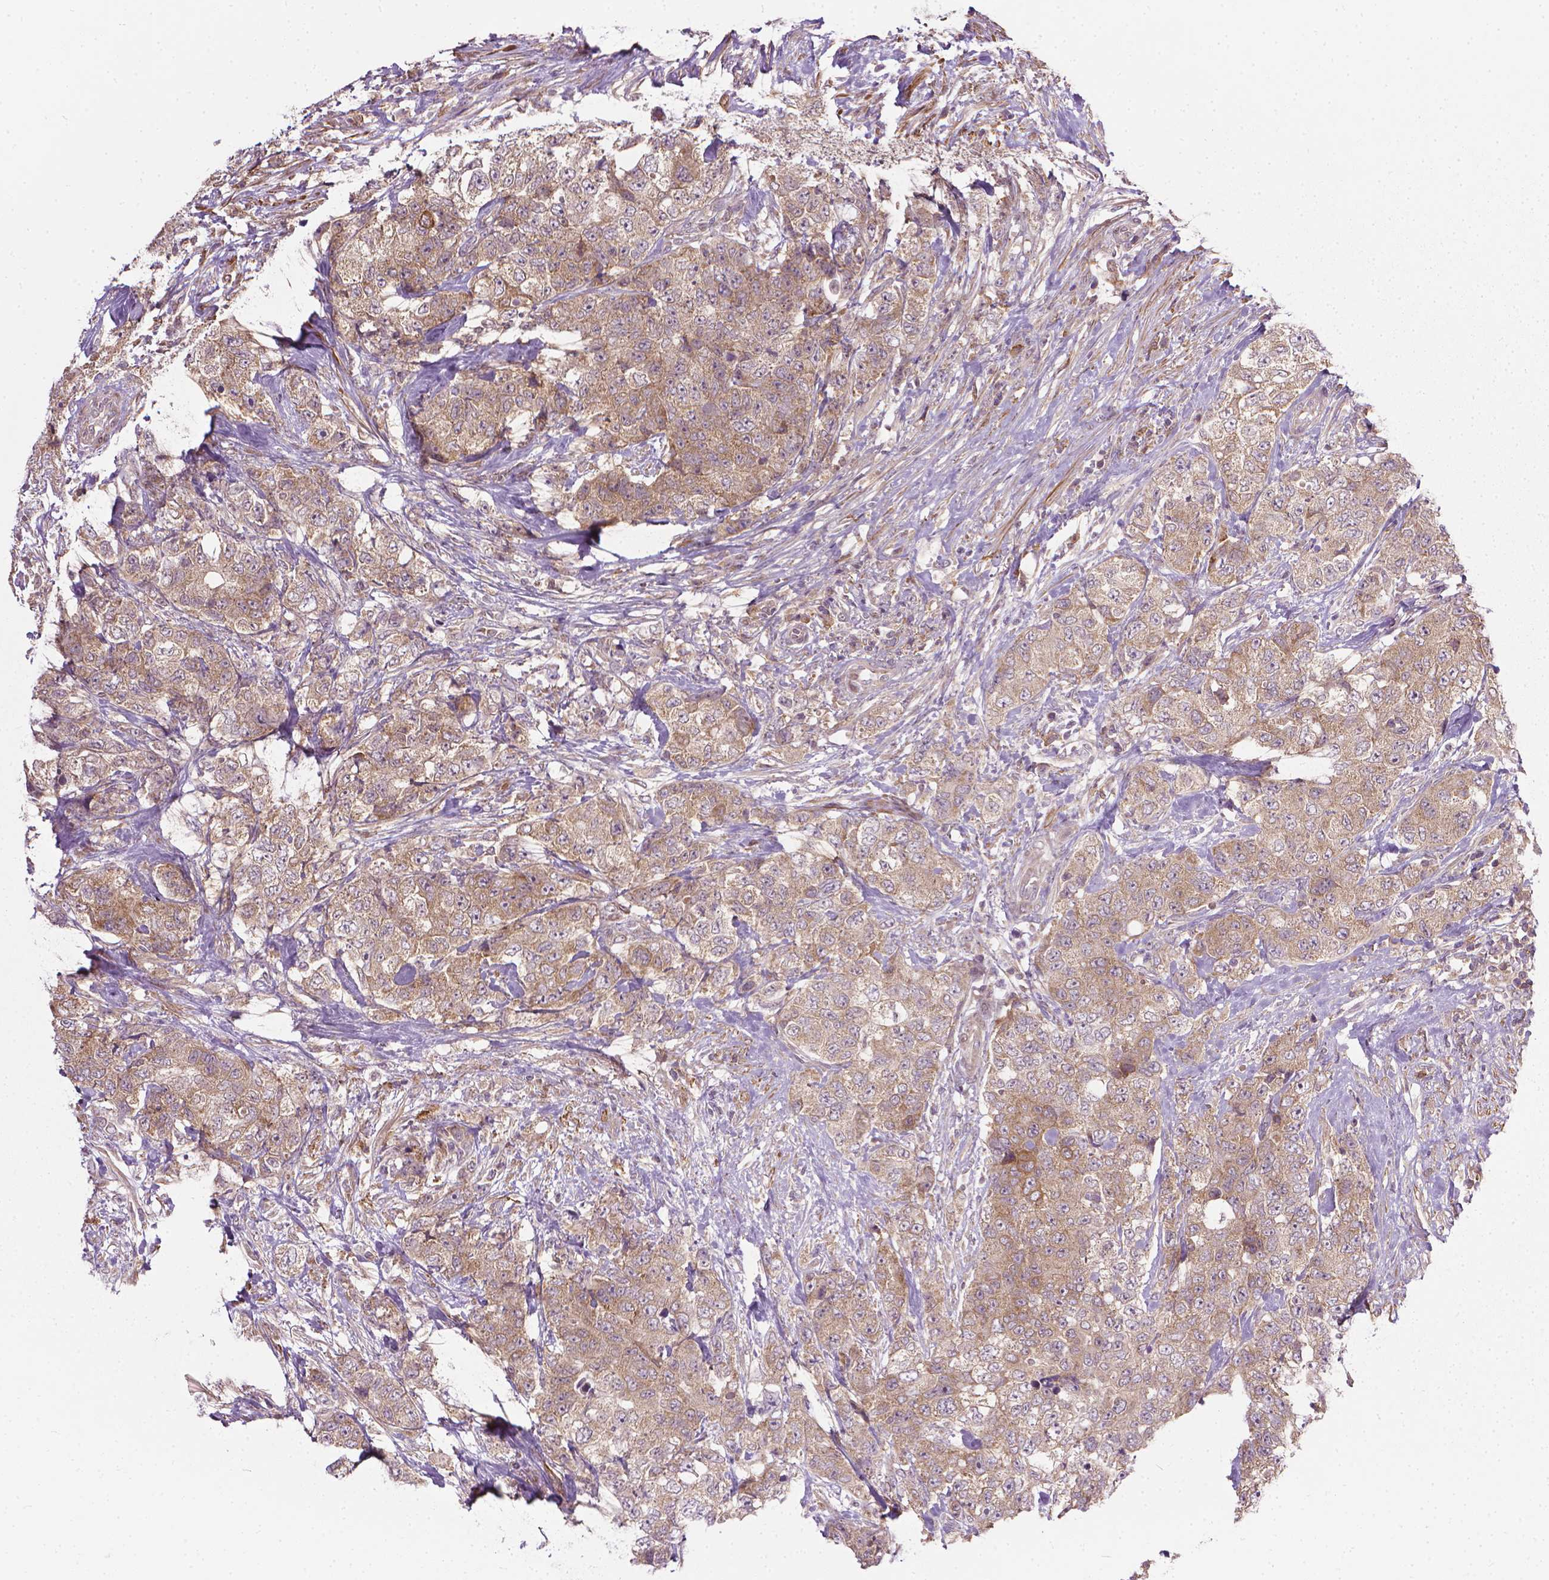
{"staining": {"intensity": "weak", "quantity": ">75%", "location": "cytoplasmic/membranous"}, "tissue": "urothelial cancer", "cell_type": "Tumor cells", "image_type": "cancer", "snomed": [{"axis": "morphology", "description": "Urothelial carcinoma, High grade"}, {"axis": "topography", "description": "Urinary bladder"}], "caption": "Brown immunohistochemical staining in urothelial cancer displays weak cytoplasmic/membranous staining in about >75% of tumor cells.", "gene": "PRAG1", "patient": {"sex": "female", "age": 78}}